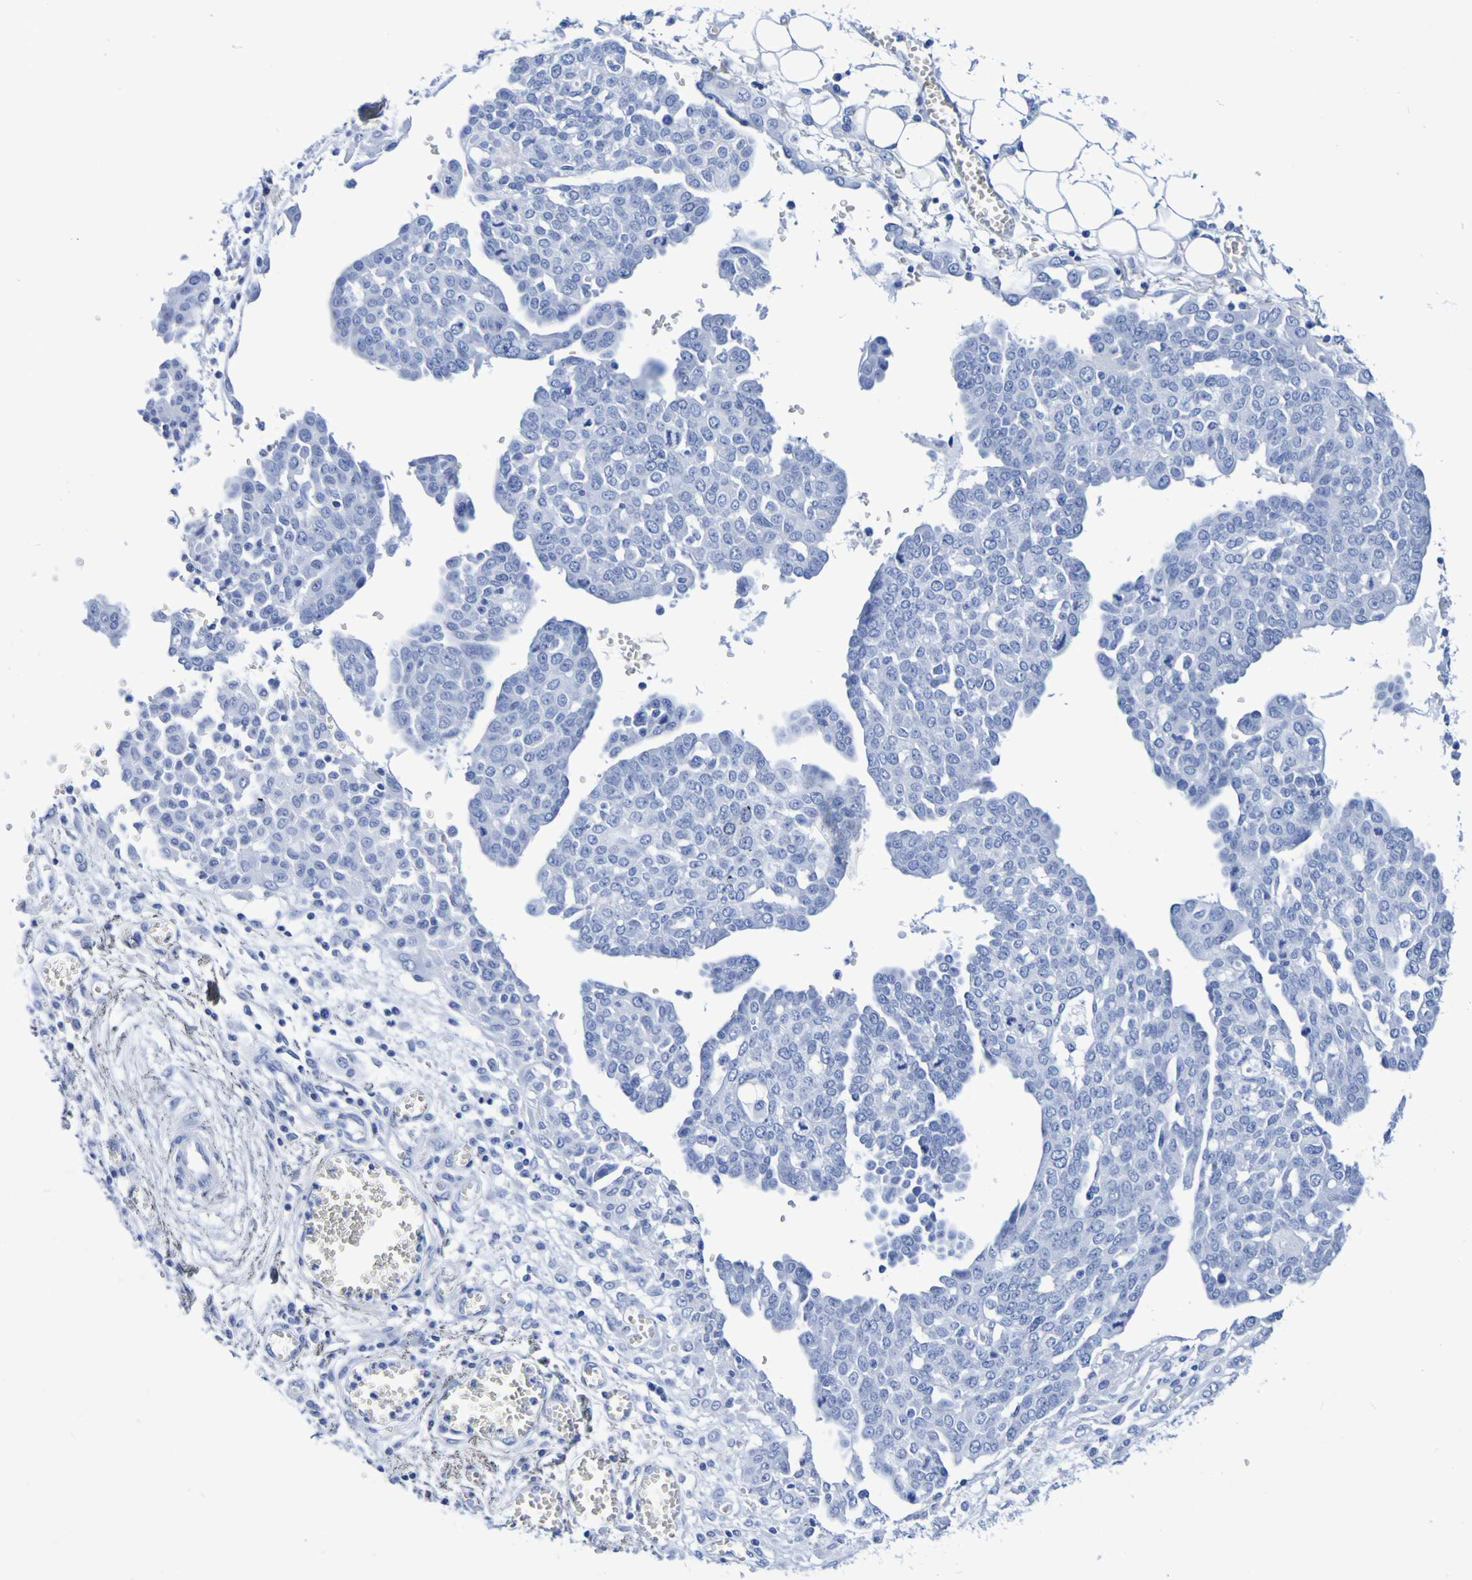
{"staining": {"intensity": "negative", "quantity": "none", "location": "none"}, "tissue": "ovarian cancer", "cell_type": "Tumor cells", "image_type": "cancer", "snomed": [{"axis": "morphology", "description": "Cystadenocarcinoma, serous, NOS"}, {"axis": "topography", "description": "Soft tissue"}, {"axis": "topography", "description": "Ovary"}], "caption": "The immunohistochemistry micrograph has no significant expression in tumor cells of ovarian serous cystadenocarcinoma tissue.", "gene": "DPEP1", "patient": {"sex": "female", "age": 57}}